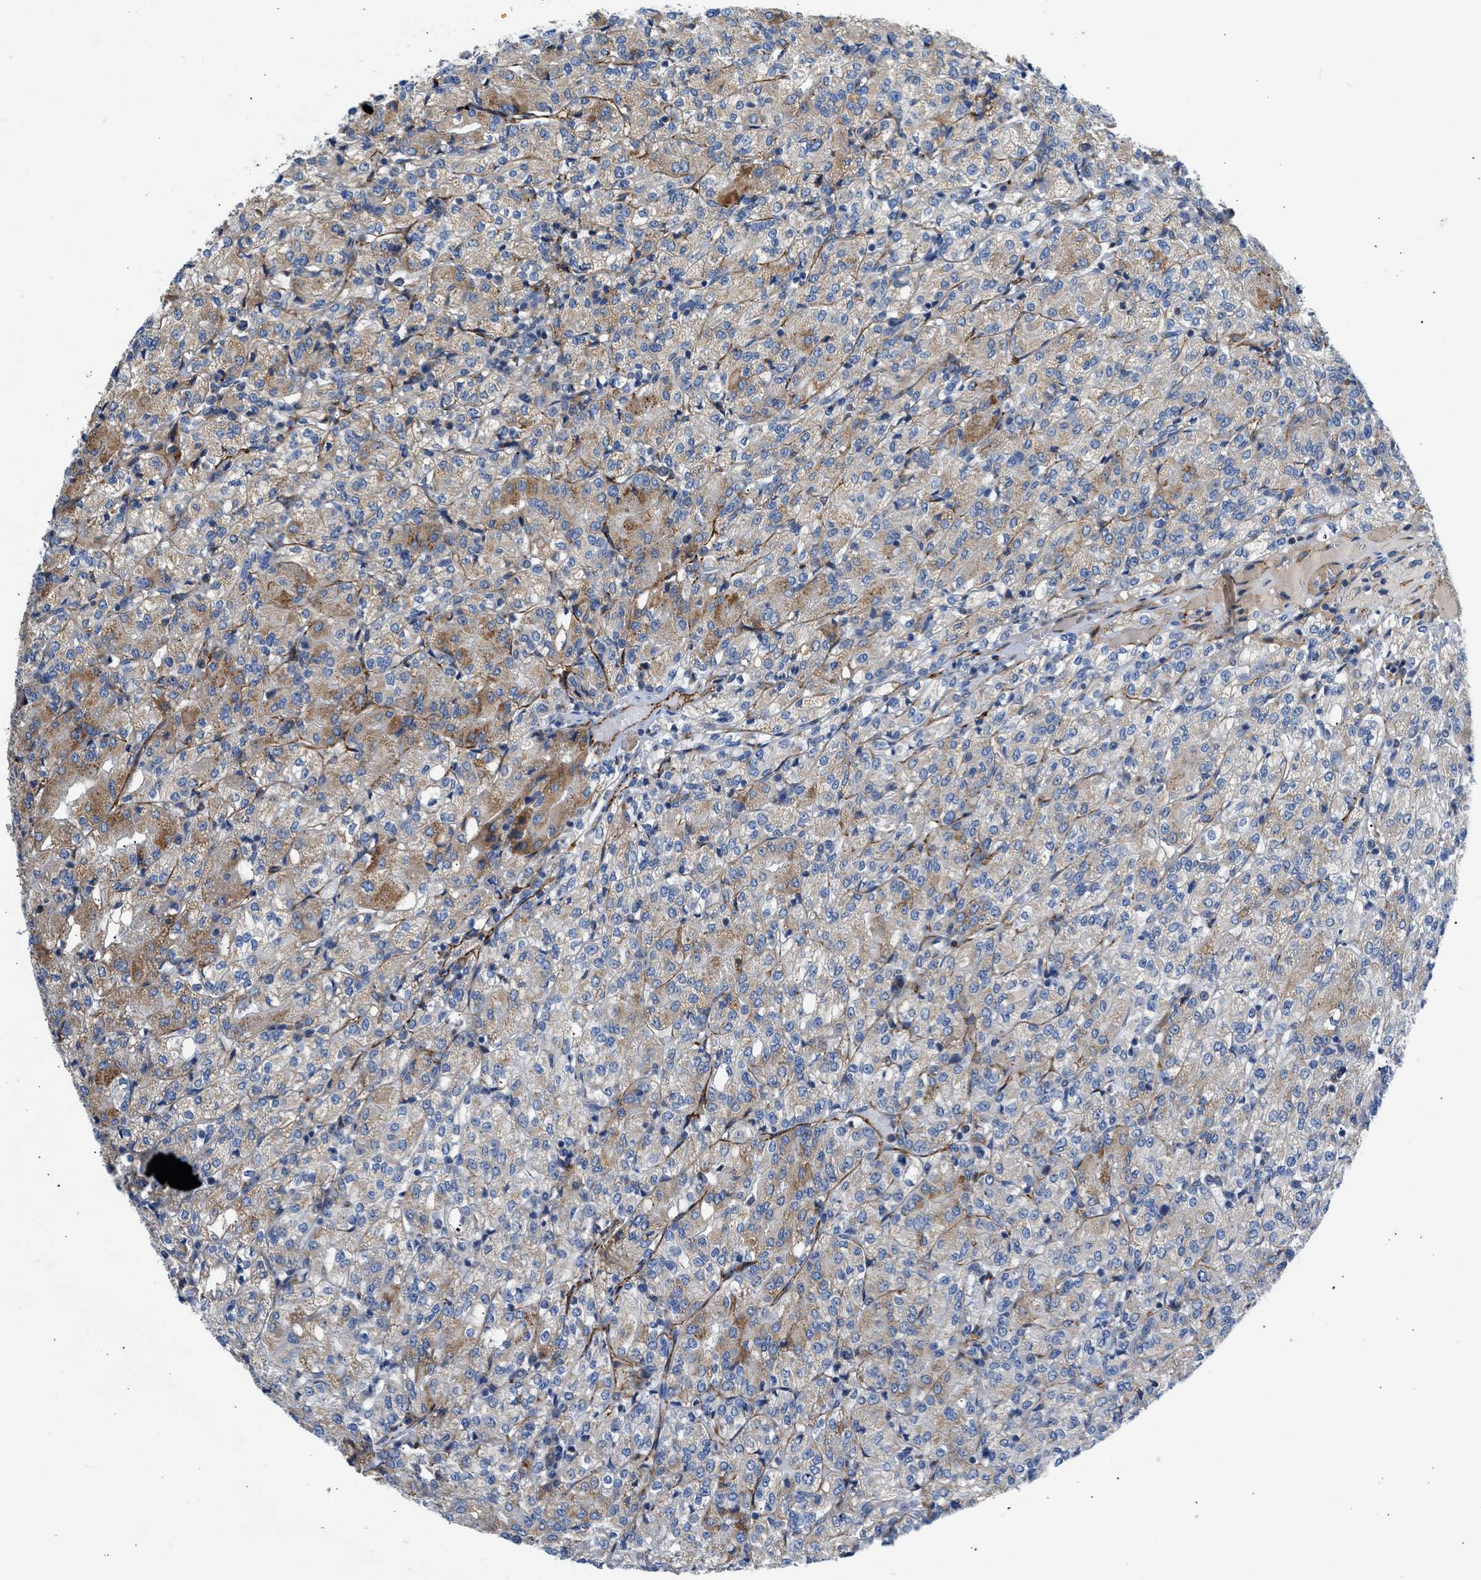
{"staining": {"intensity": "moderate", "quantity": "25%-75%", "location": "cytoplasmic/membranous"}, "tissue": "renal cancer", "cell_type": "Tumor cells", "image_type": "cancer", "snomed": [{"axis": "morphology", "description": "Adenocarcinoma, NOS"}, {"axis": "topography", "description": "Kidney"}], "caption": "Immunohistochemical staining of human renal cancer (adenocarcinoma) demonstrates medium levels of moderate cytoplasmic/membranous protein expression in approximately 25%-75% of tumor cells.", "gene": "ULK4", "patient": {"sex": "male", "age": 77}}